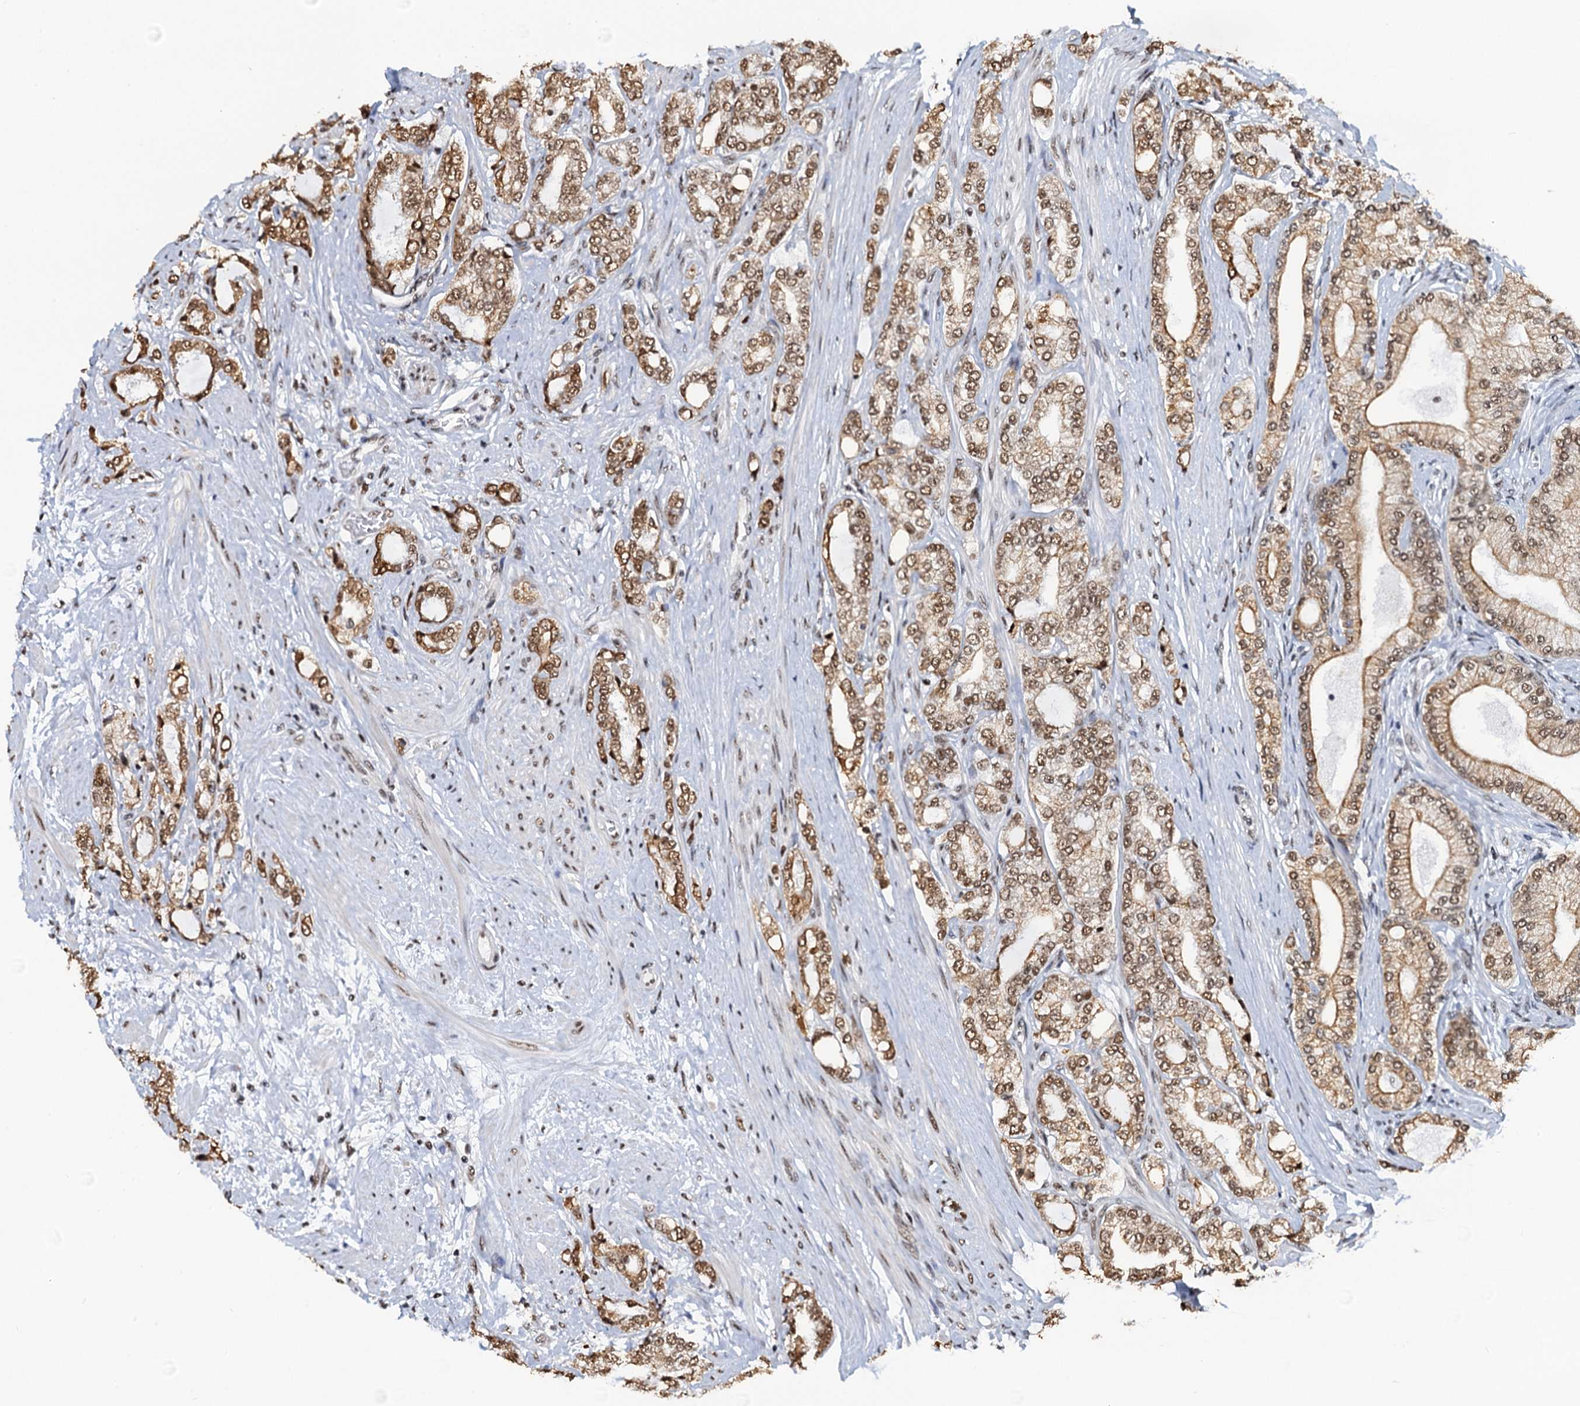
{"staining": {"intensity": "moderate", "quantity": ">75%", "location": "cytoplasmic/membranous,nuclear"}, "tissue": "prostate cancer", "cell_type": "Tumor cells", "image_type": "cancer", "snomed": [{"axis": "morphology", "description": "Adenocarcinoma, High grade"}, {"axis": "topography", "description": "Prostate"}], "caption": "Adenocarcinoma (high-grade) (prostate) was stained to show a protein in brown. There is medium levels of moderate cytoplasmic/membranous and nuclear expression in approximately >75% of tumor cells.", "gene": "ZNF609", "patient": {"sex": "male", "age": 64}}